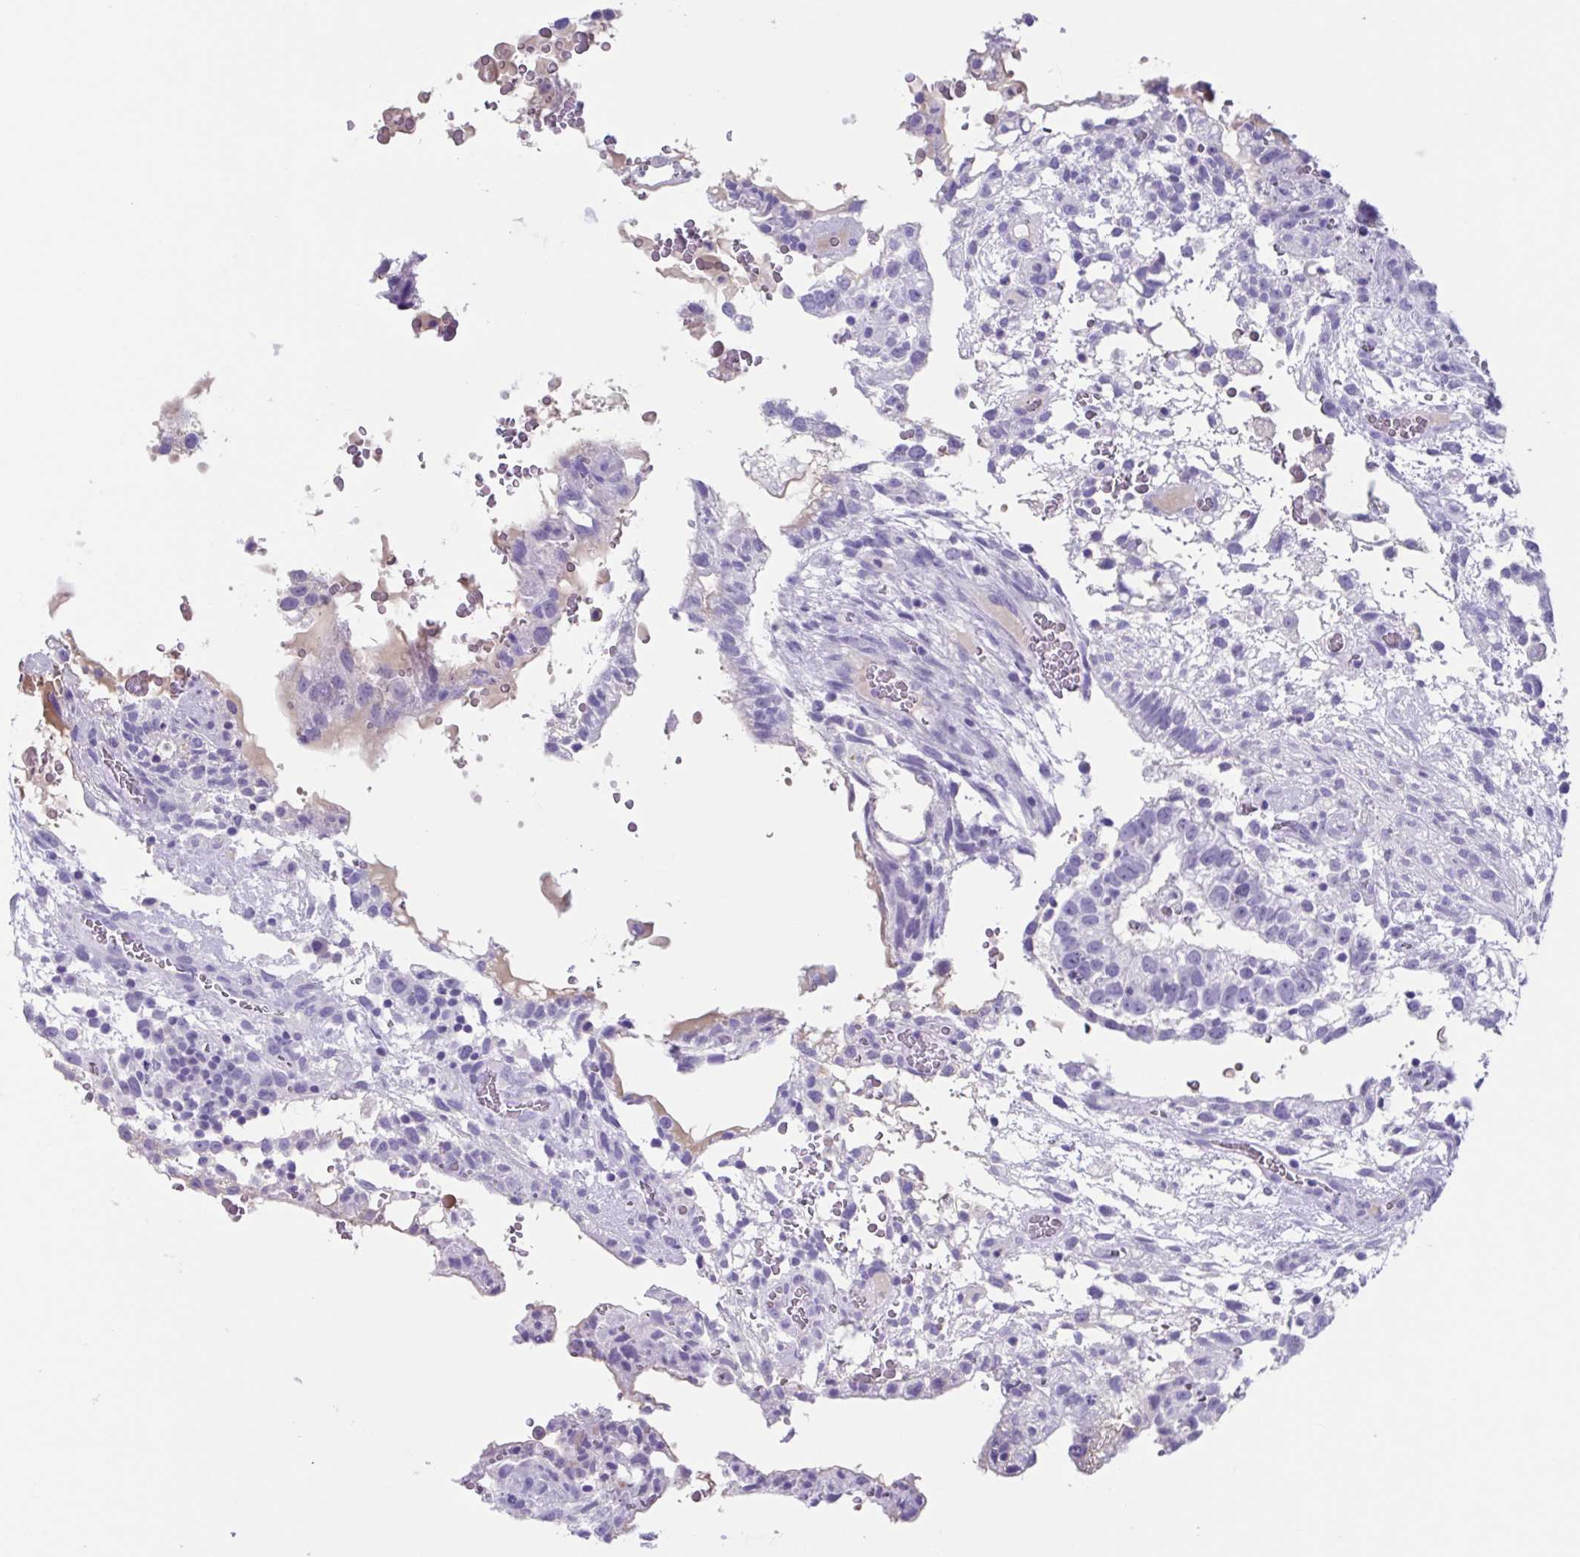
{"staining": {"intensity": "negative", "quantity": "none", "location": "none"}, "tissue": "testis cancer", "cell_type": "Tumor cells", "image_type": "cancer", "snomed": [{"axis": "morphology", "description": "Carcinoma, Embryonal, NOS"}, {"axis": "topography", "description": "Testis"}], "caption": "High power microscopy image of an IHC micrograph of embryonal carcinoma (testis), revealing no significant positivity in tumor cells.", "gene": "USP35", "patient": {"sex": "male", "age": 32}}